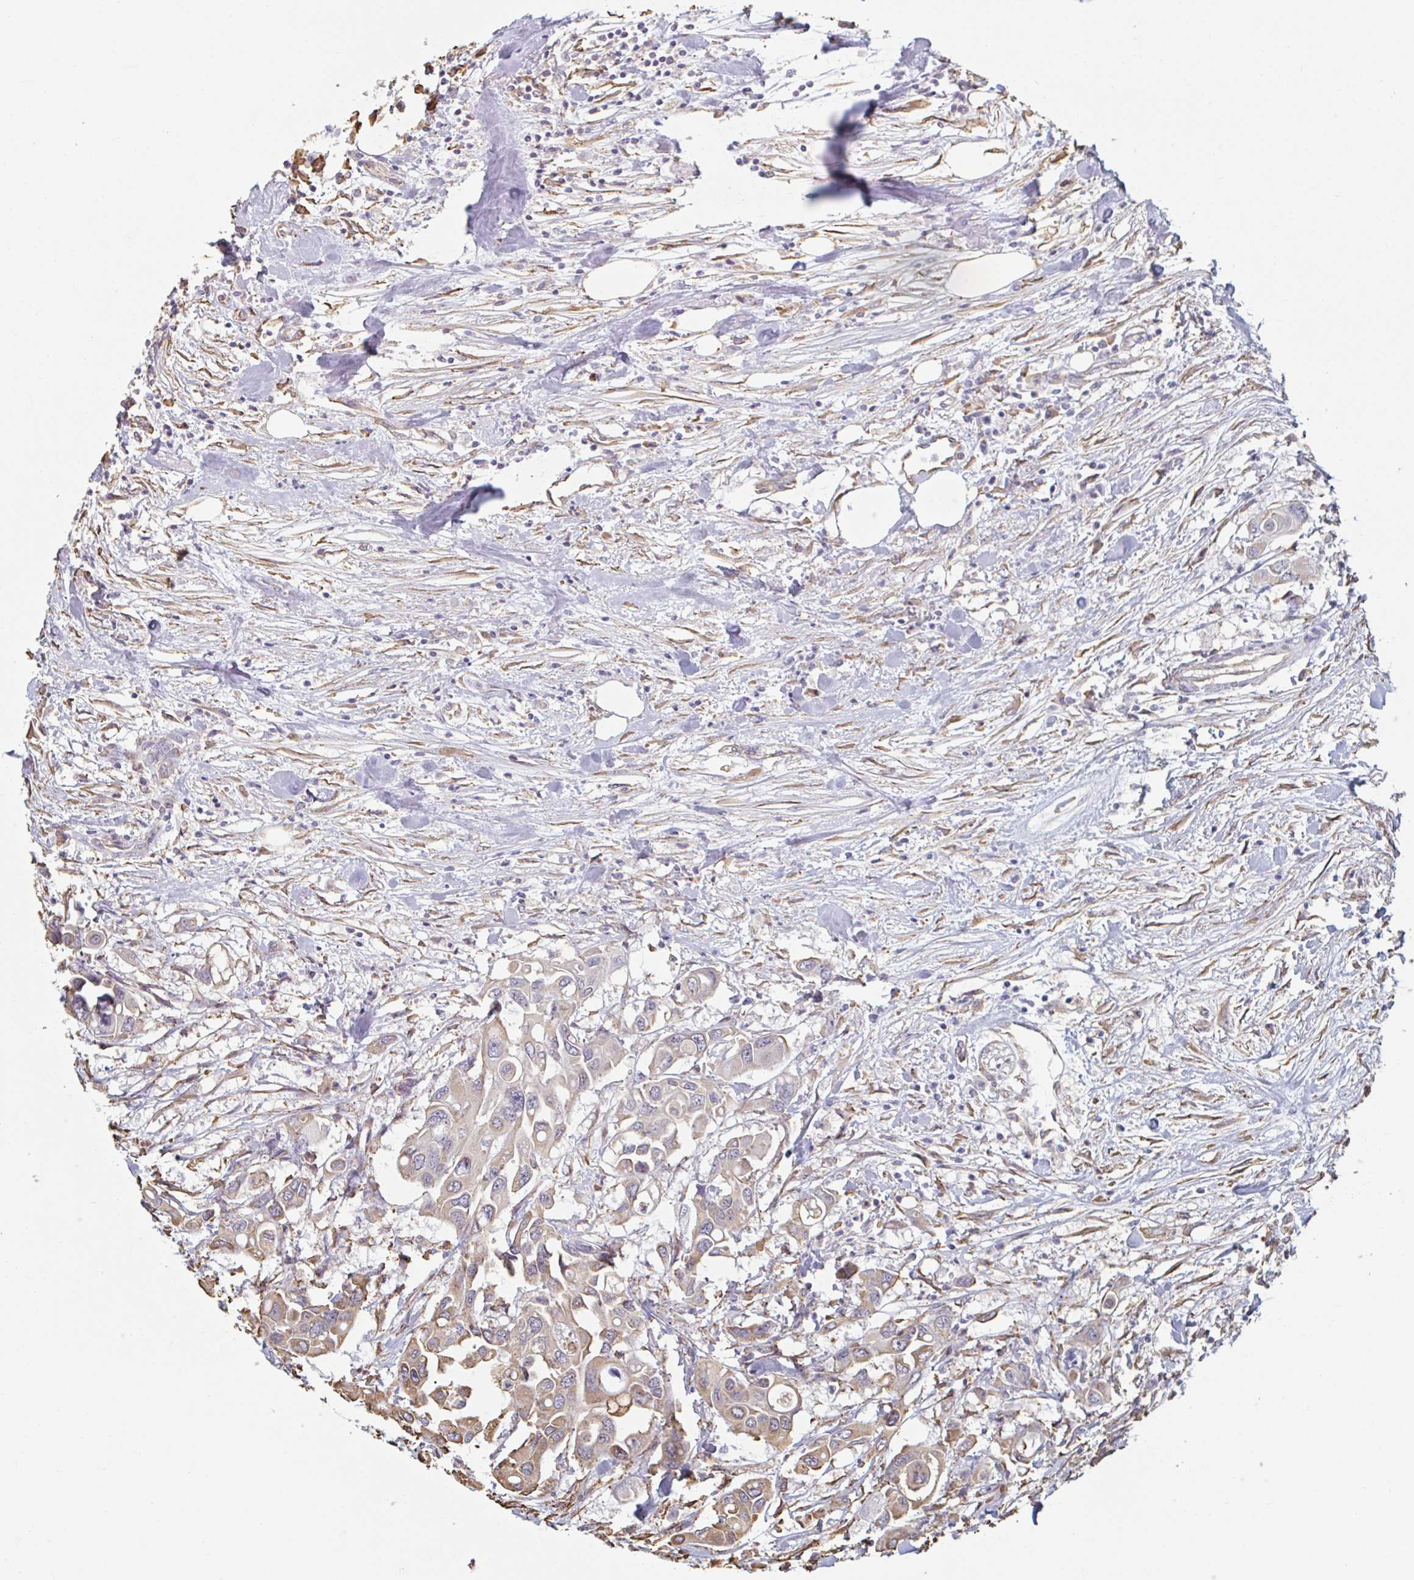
{"staining": {"intensity": "moderate", "quantity": "25%-75%", "location": "cytoplasmic/membranous"}, "tissue": "colorectal cancer", "cell_type": "Tumor cells", "image_type": "cancer", "snomed": [{"axis": "morphology", "description": "Adenocarcinoma, NOS"}, {"axis": "topography", "description": "Colon"}], "caption": "Brown immunohistochemical staining in colorectal cancer shows moderate cytoplasmic/membranous expression in approximately 25%-75% of tumor cells. (DAB IHC, brown staining for protein, blue staining for nuclei).", "gene": "RAB5IF", "patient": {"sex": "male", "age": 77}}